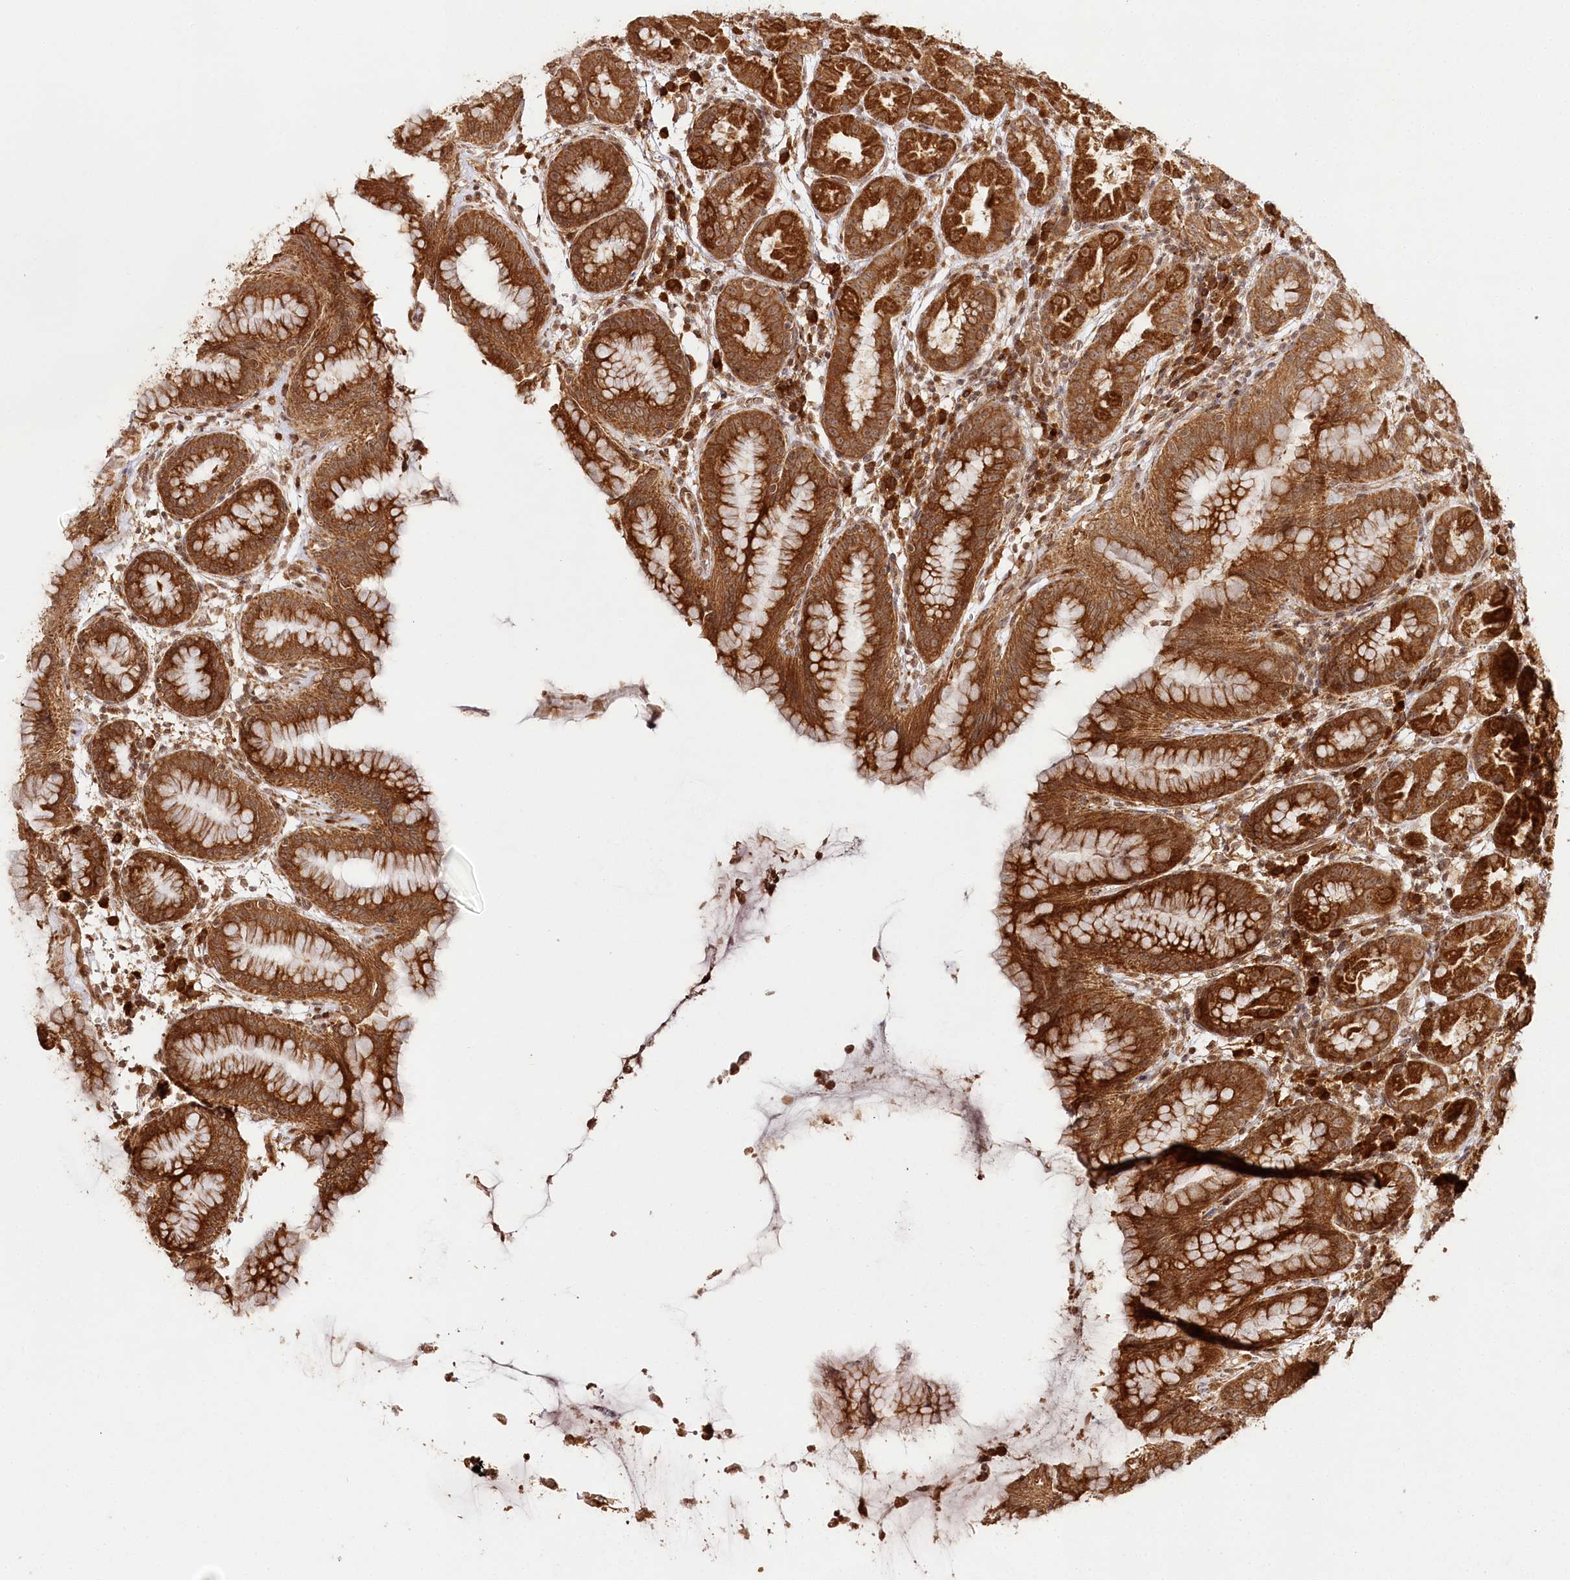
{"staining": {"intensity": "strong", "quantity": ">75%", "location": "cytoplasmic/membranous,nuclear"}, "tissue": "stomach", "cell_type": "Glandular cells", "image_type": "normal", "snomed": [{"axis": "morphology", "description": "Normal tissue, NOS"}, {"axis": "topography", "description": "Stomach"}], "caption": "IHC (DAB (3,3'-diaminobenzidine)) staining of unremarkable stomach displays strong cytoplasmic/membranous,nuclear protein staining in about >75% of glandular cells. (DAB (3,3'-diaminobenzidine) = brown stain, brightfield microscopy at high magnification).", "gene": "ULK2", "patient": {"sex": "female", "age": 79}}